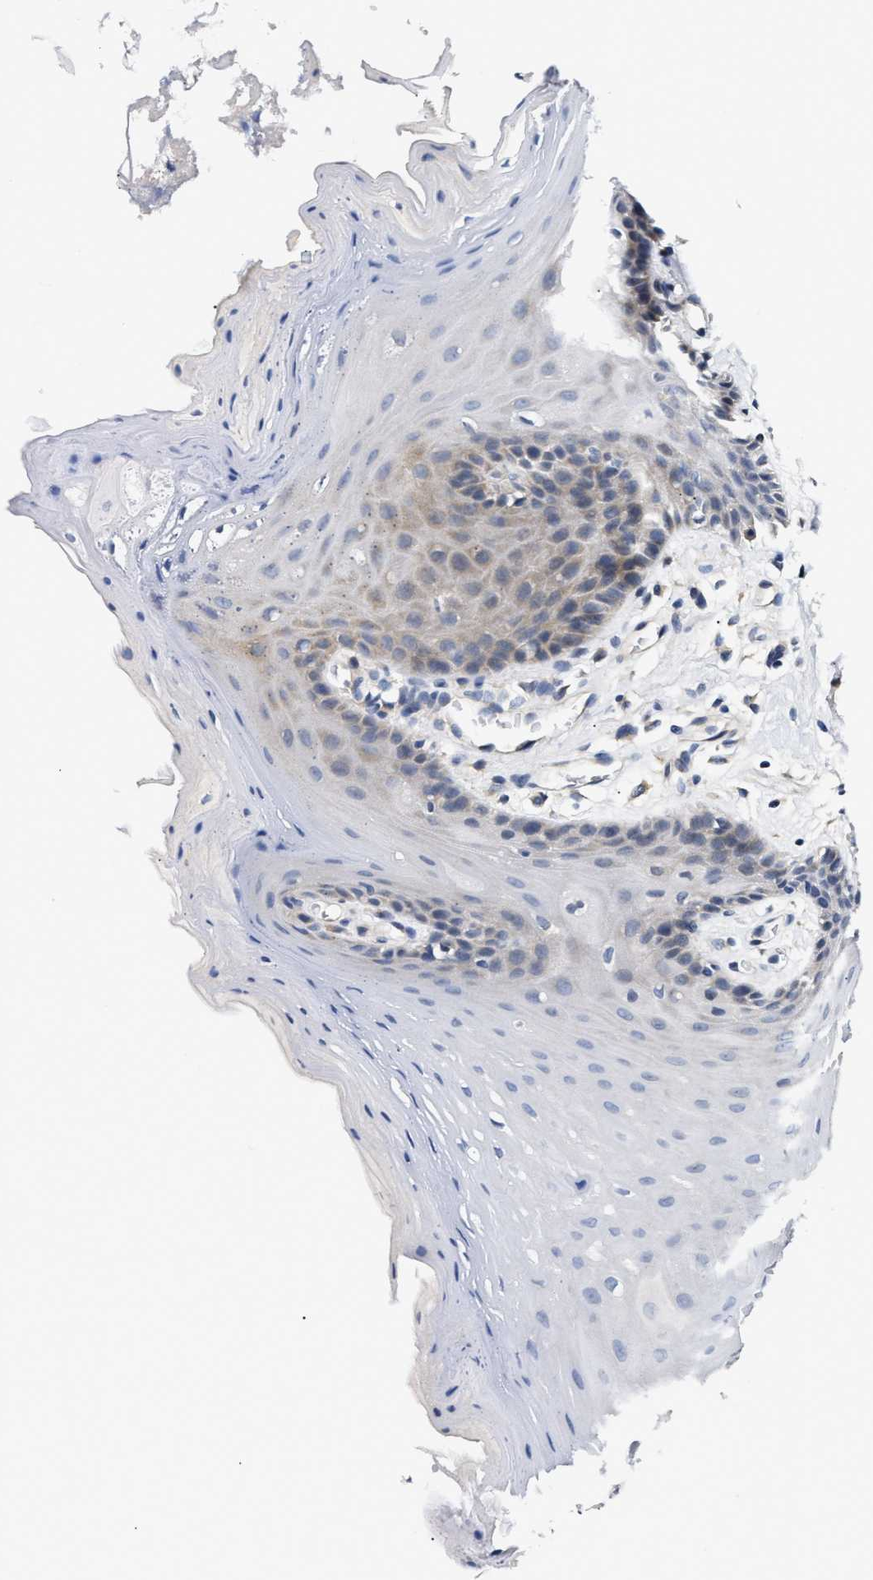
{"staining": {"intensity": "weak", "quantity": "<25%", "location": "cytoplasmic/membranous"}, "tissue": "oral mucosa", "cell_type": "Squamous epithelial cells", "image_type": "normal", "snomed": [{"axis": "morphology", "description": "Normal tissue, NOS"}, {"axis": "morphology", "description": "Squamous cell carcinoma, NOS"}, {"axis": "topography", "description": "Oral tissue"}, {"axis": "topography", "description": "Head-Neck"}], "caption": "DAB (3,3'-diaminobenzidine) immunohistochemical staining of benign oral mucosa shows no significant positivity in squamous epithelial cells. (DAB immunohistochemistry with hematoxylin counter stain).", "gene": "FAM185A", "patient": {"sex": "male", "age": 71}}